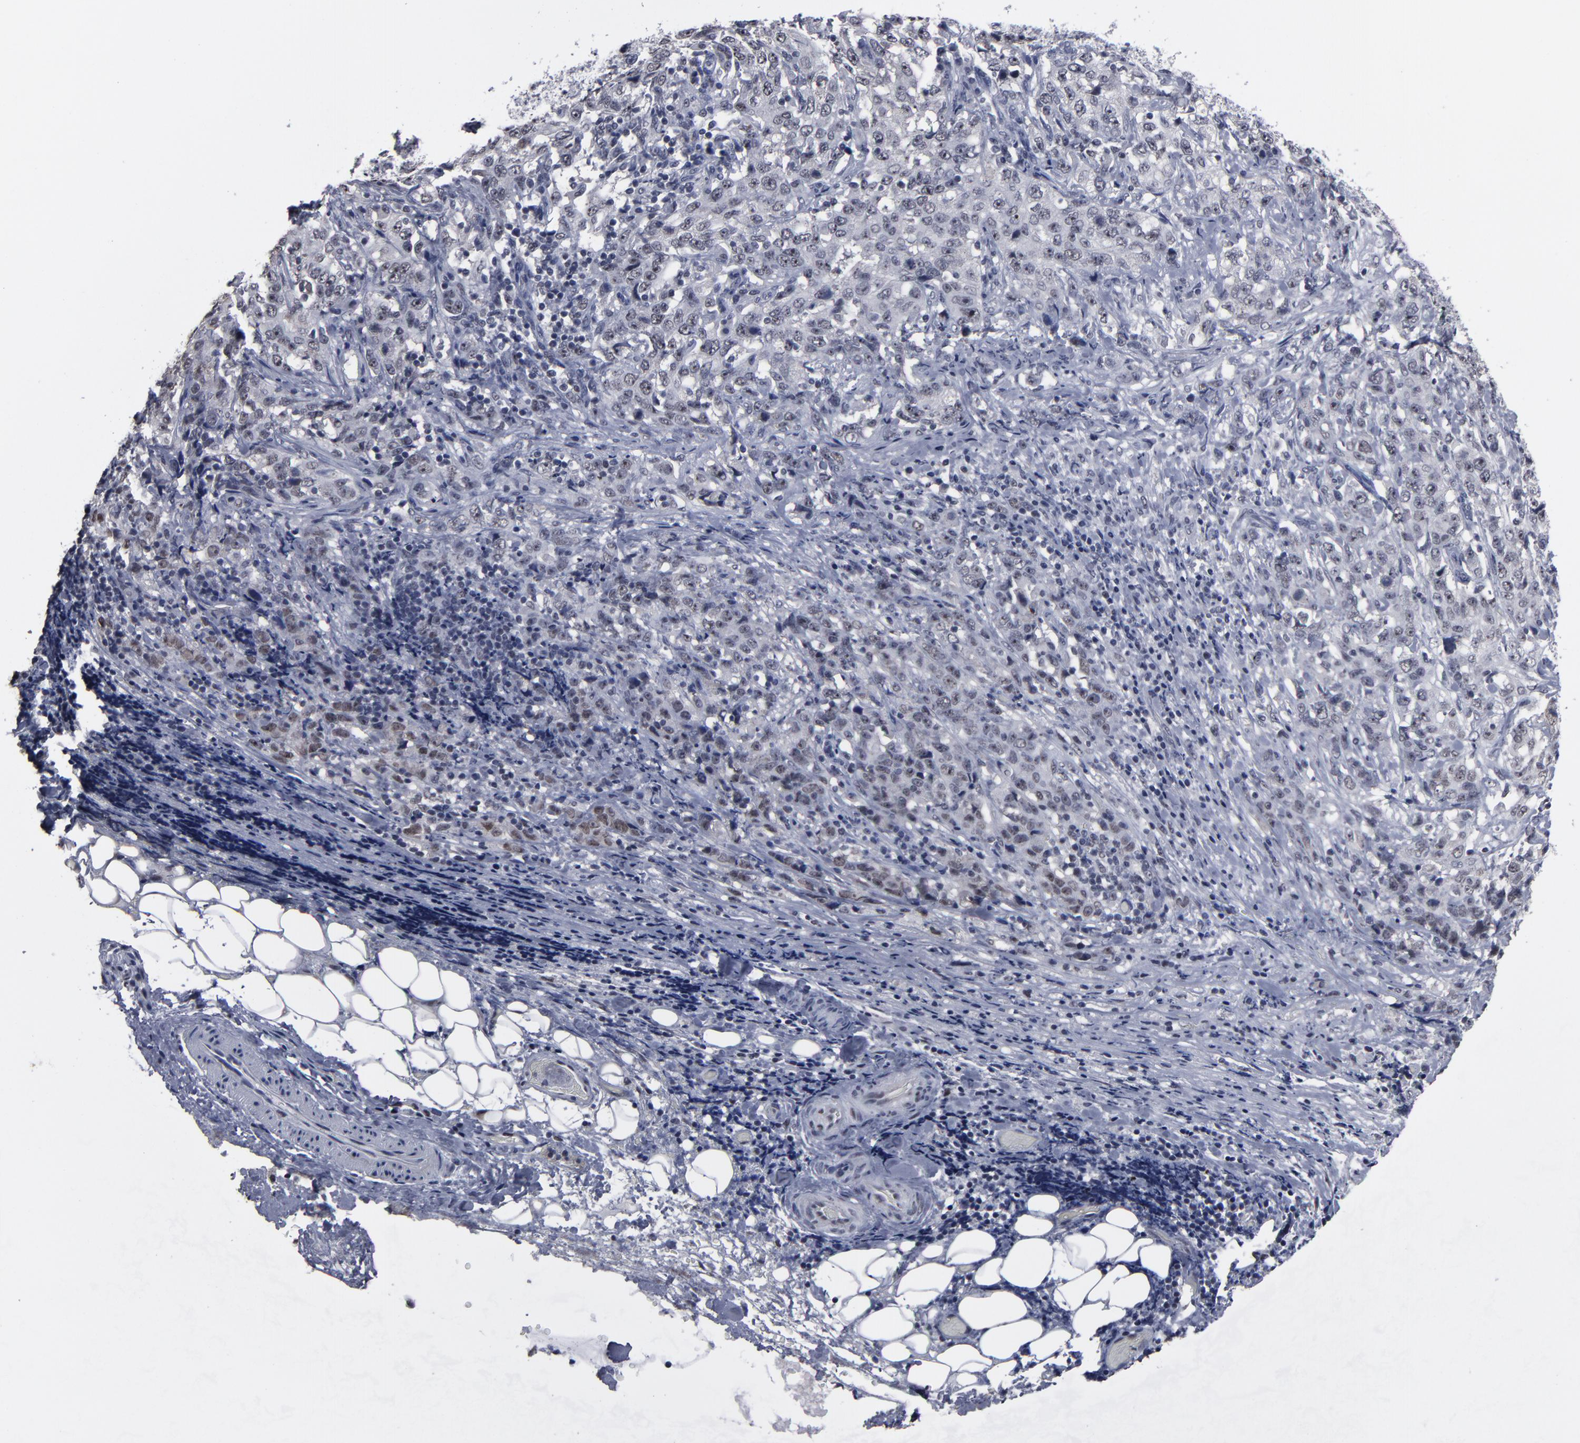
{"staining": {"intensity": "negative", "quantity": "none", "location": "none"}, "tissue": "stomach cancer", "cell_type": "Tumor cells", "image_type": "cancer", "snomed": [{"axis": "morphology", "description": "Adenocarcinoma, NOS"}, {"axis": "topography", "description": "Stomach"}], "caption": "Immunohistochemical staining of human stomach adenocarcinoma demonstrates no significant expression in tumor cells. (Brightfield microscopy of DAB immunohistochemistry at high magnification).", "gene": "SSRP1", "patient": {"sex": "male", "age": 48}}